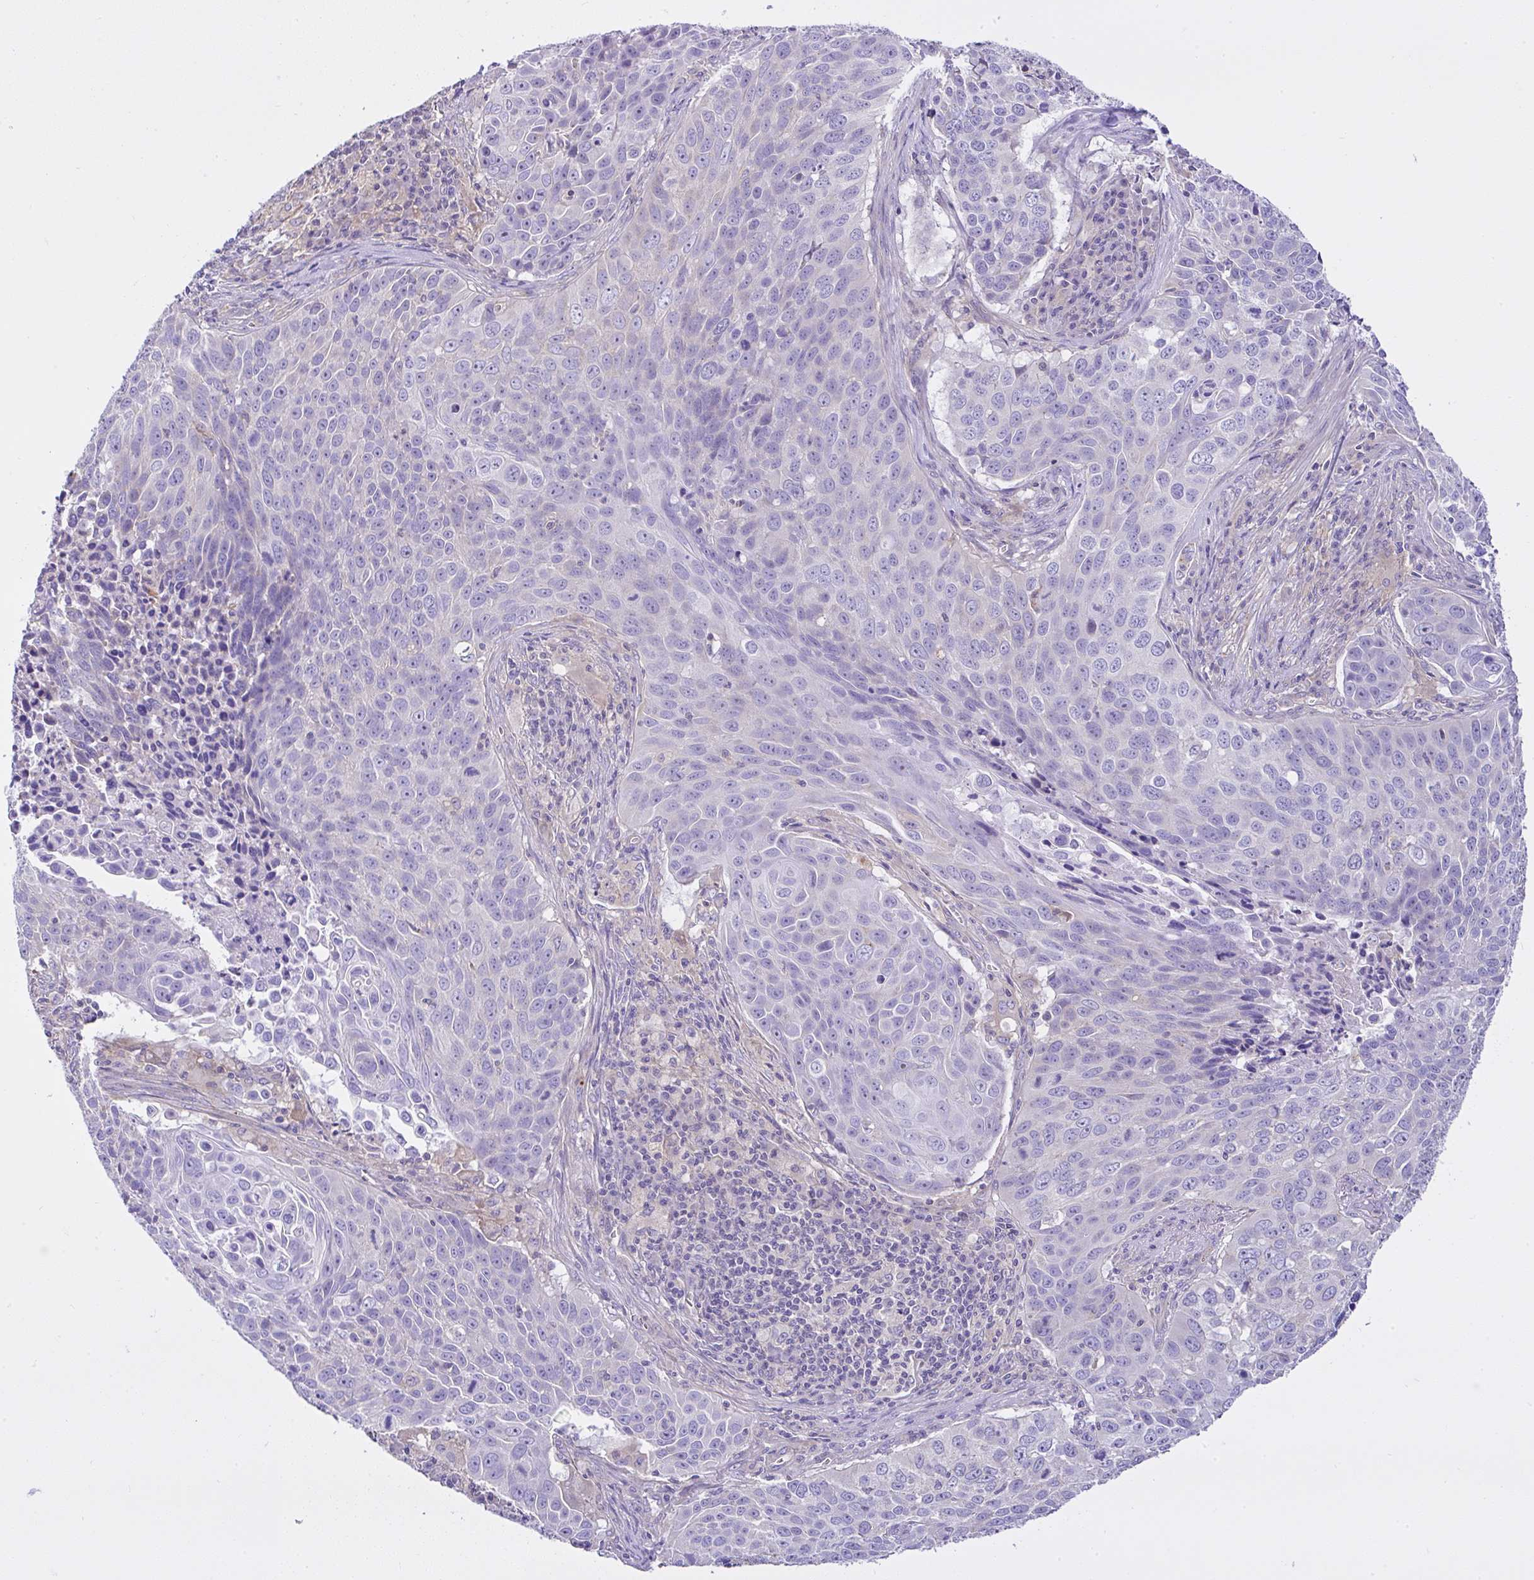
{"staining": {"intensity": "negative", "quantity": "none", "location": "none"}, "tissue": "lung cancer", "cell_type": "Tumor cells", "image_type": "cancer", "snomed": [{"axis": "morphology", "description": "Squamous cell carcinoma, NOS"}, {"axis": "topography", "description": "Lung"}], "caption": "Immunohistochemistry of human squamous cell carcinoma (lung) reveals no positivity in tumor cells.", "gene": "CCDC142", "patient": {"sex": "male", "age": 78}}